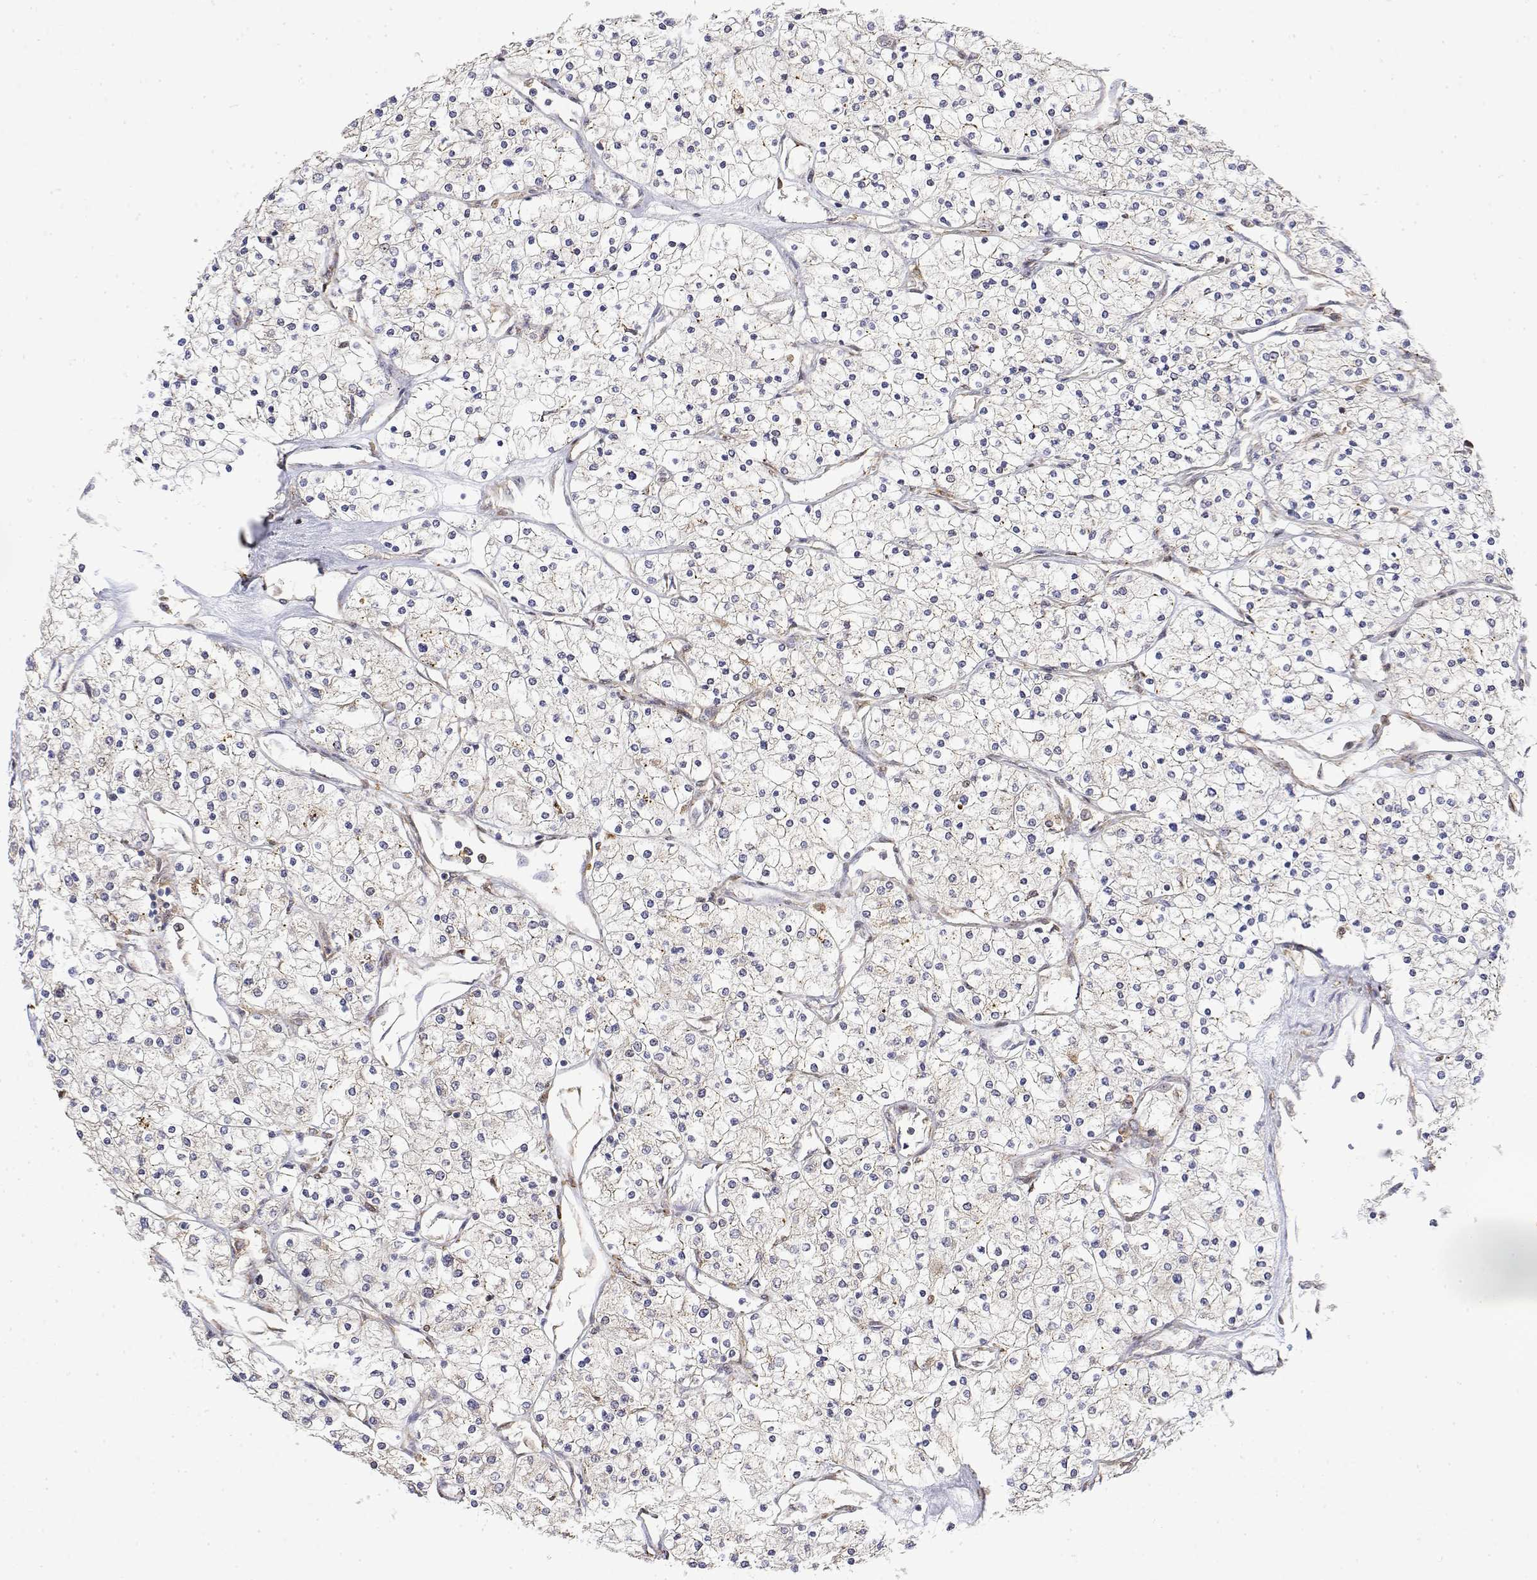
{"staining": {"intensity": "negative", "quantity": "none", "location": "none"}, "tissue": "renal cancer", "cell_type": "Tumor cells", "image_type": "cancer", "snomed": [{"axis": "morphology", "description": "Adenocarcinoma, NOS"}, {"axis": "topography", "description": "Kidney"}], "caption": "Immunohistochemical staining of human renal adenocarcinoma shows no significant staining in tumor cells. (Stains: DAB immunohistochemistry with hematoxylin counter stain, Microscopy: brightfield microscopy at high magnification).", "gene": "PACSIN2", "patient": {"sex": "male", "age": 80}}